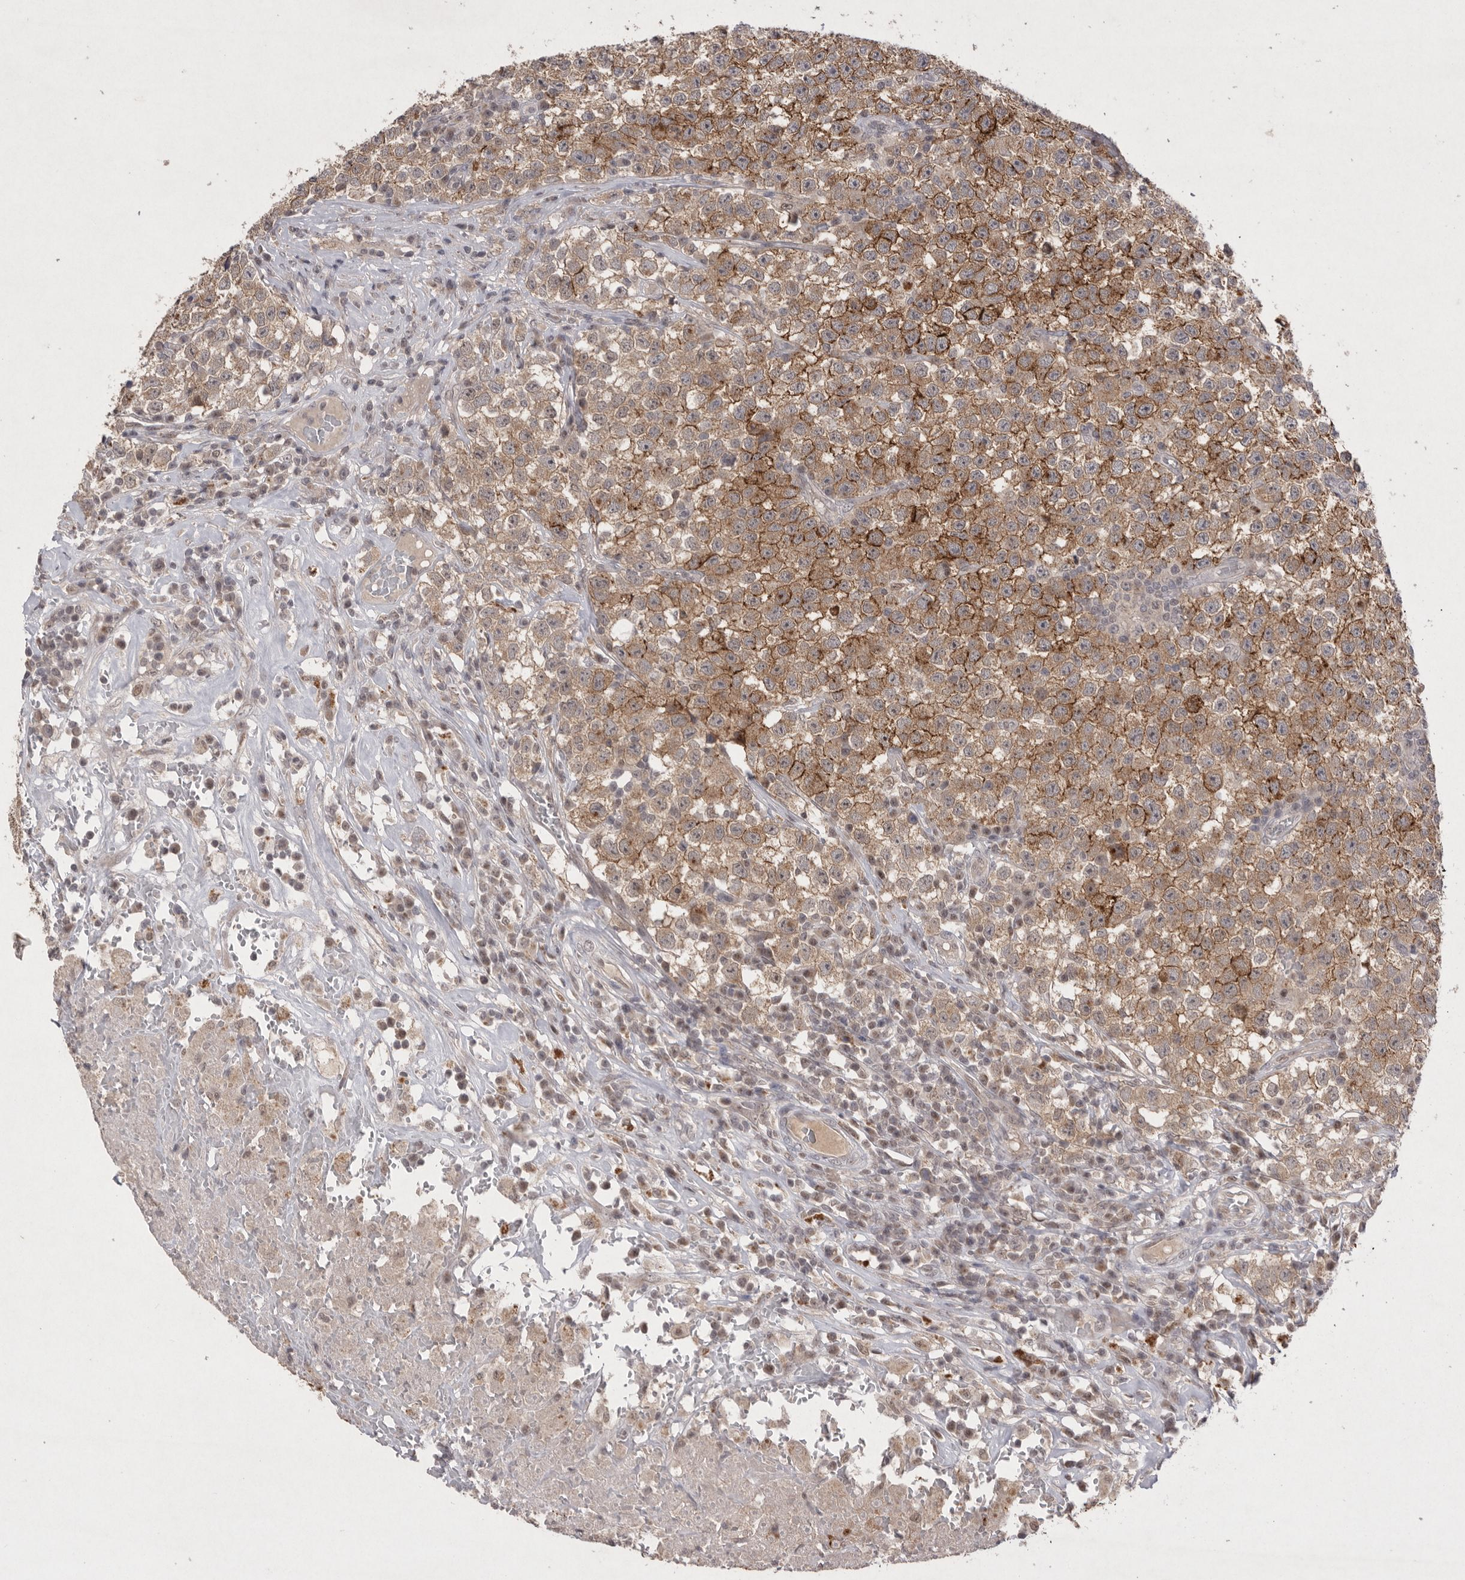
{"staining": {"intensity": "moderate", "quantity": ">75%", "location": "cytoplasmic/membranous"}, "tissue": "testis cancer", "cell_type": "Tumor cells", "image_type": "cancer", "snomed": [{"axis": "morphology", "description": "Seminoma, NOS"}, {"axis": "topography", "description": "Testis"}], "caption": "A medium amount of moderate cytoplasmic/membranous positivity is identified in about >75% of tumor cells in testis seminoma tissue.", "gene": "HUS1", "patient": {"sex": "male", "age": 22}}